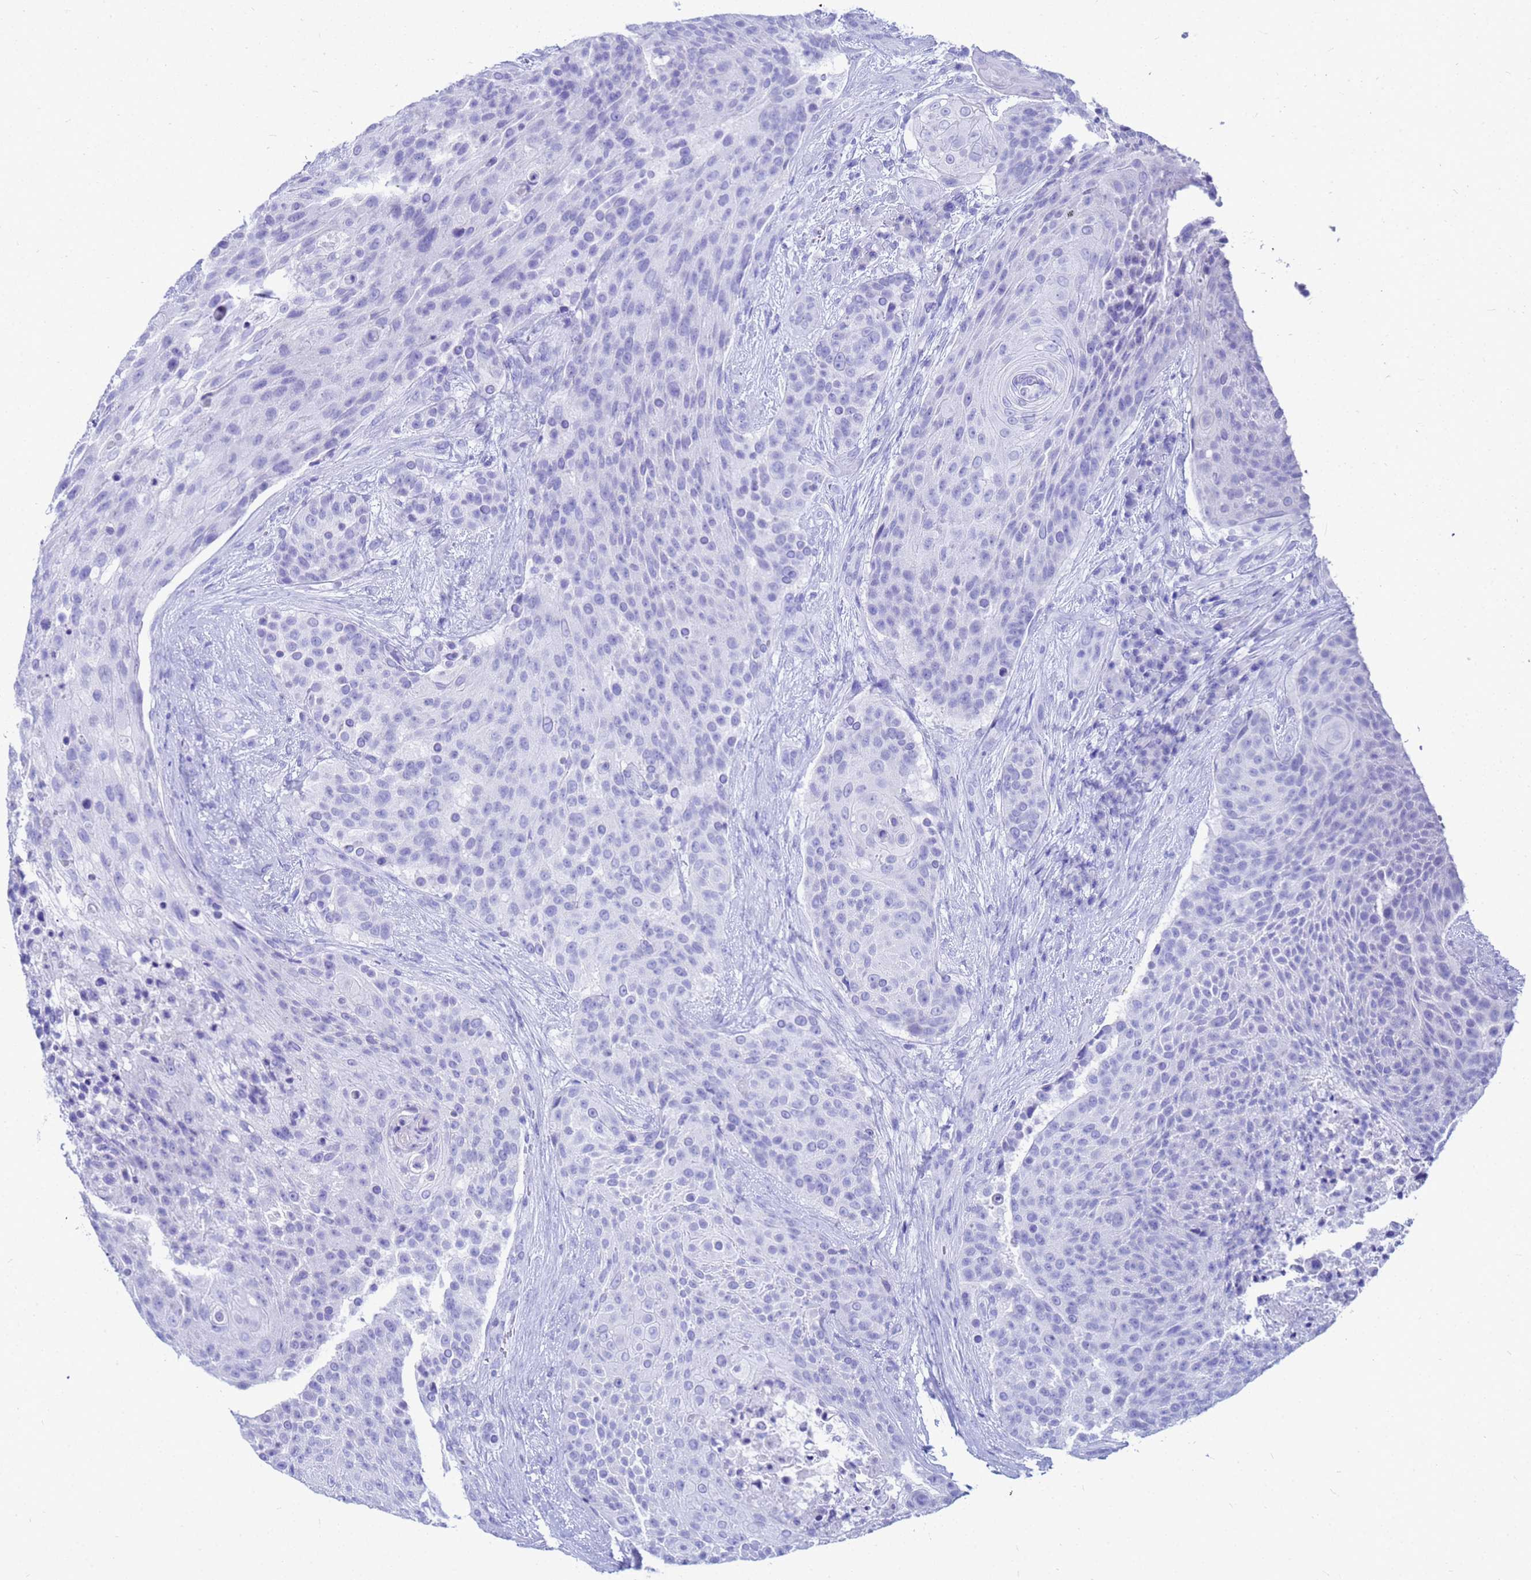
{"staining": {"intensity": "negative", "quantity": "none", "location": "none"}, "tissue": "urothelial cancer", "cell_type": "Tumor cells", "image_type": "cancer", "snomed": [{"axis": "morphology", "description": "Urothelial carcinoma, High grade"}, {"axis": "topography", "description": "Urinary bladder"}], "caption": "IHC image of urothelial cancer stained for a protein (brown), which demonstrates no staining in tumor cells.", "gene": "CKB", "patient": {"sex": "female", "age": 63}}